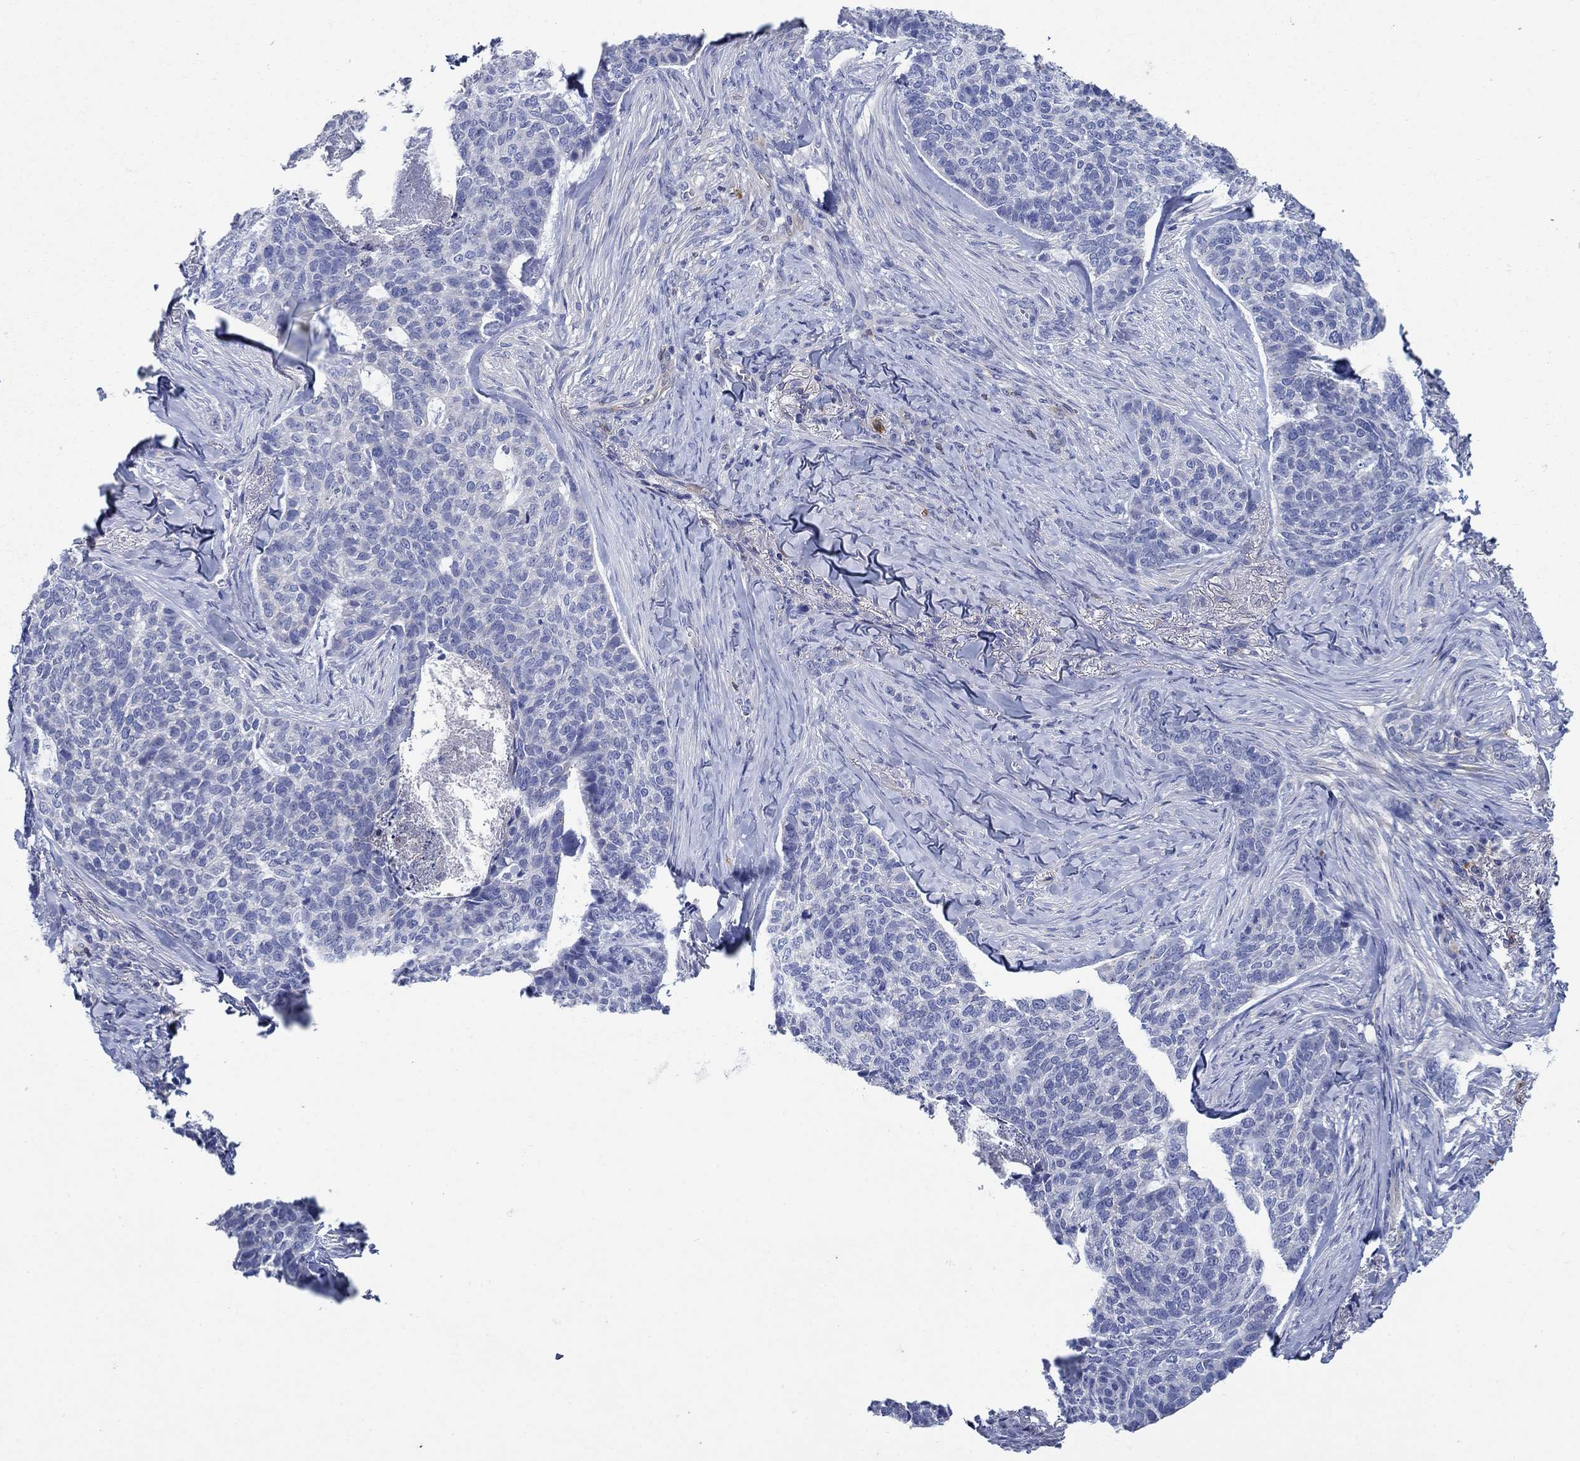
{"staining": {"intensity": "negative", "quantity": "none", "location": "none"}, "tissue": "skin cancer", "cell_type": "Tumor cells", "image_type": "cancer", "snomed": [{"axis": "morphology", "description": "Basal cell carcinoma"}, {"axis": "topography", "description": "Skin"}], "caption": "Tumor cells are negative for protein expression in human skin cancer. (Stains: DAB immunohistochemistry with hematoxylin counter stain, Microscopy: brightfield microscopy at high magnification).", "gene": "TRIM16", "patient": {"sex": "female", "age": 69}}